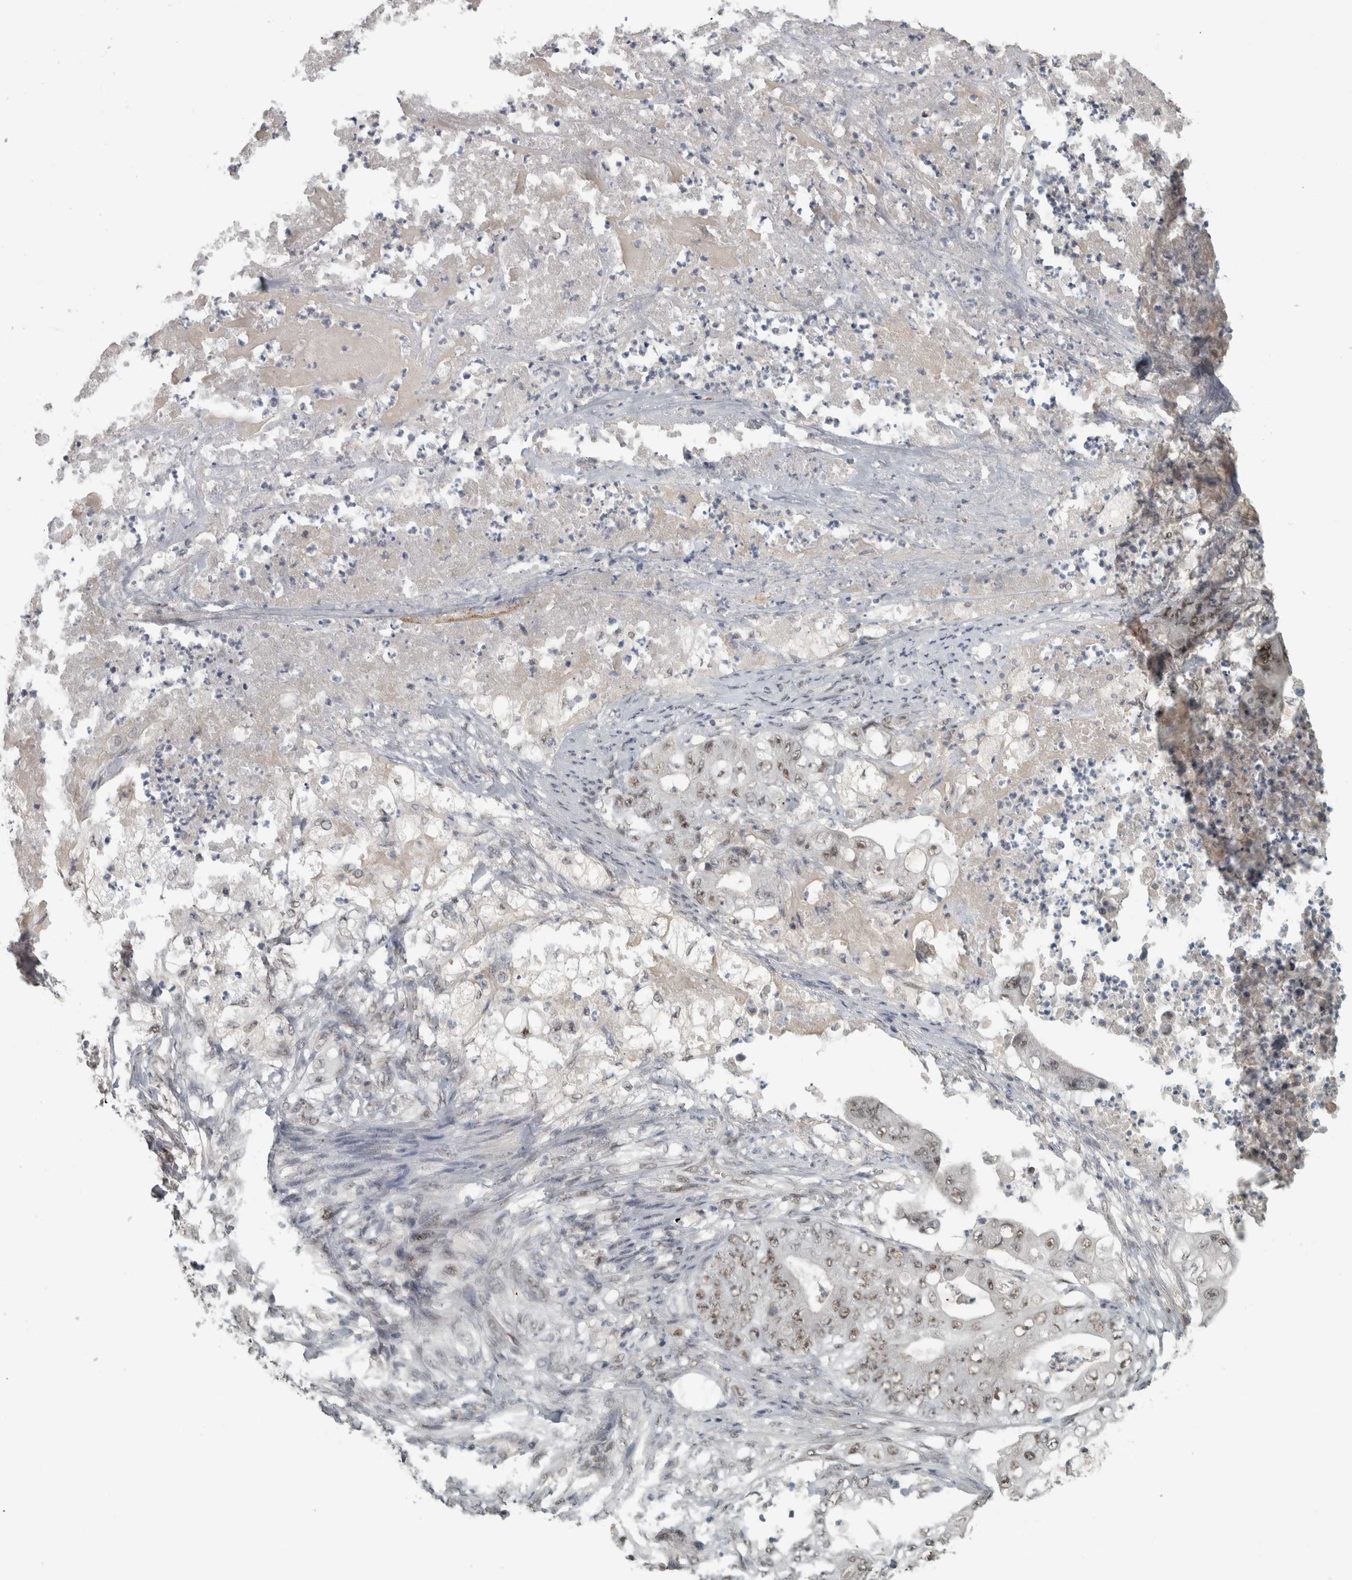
{"staining": {"intensity": "moderate", "quantity": ">75%", "location": "nuclear"}, "tissue": "stomach cancer", "cell_type": "Tumor cells", "image_type": "cancer", "snomed": [{"axis": "morphology", "description": "Adenocarcinoma, NOS"}, {"axis": "topography", "description": "Stomach"}], "caption": "The micrograph shows immunohistochemical staining of stomach adenocarcinoma. There is moderate nuclear expression is present in approximately >75% of tumor cells.", "gene": "DDX42", "patient": {"sex": "female", "age": 73}}